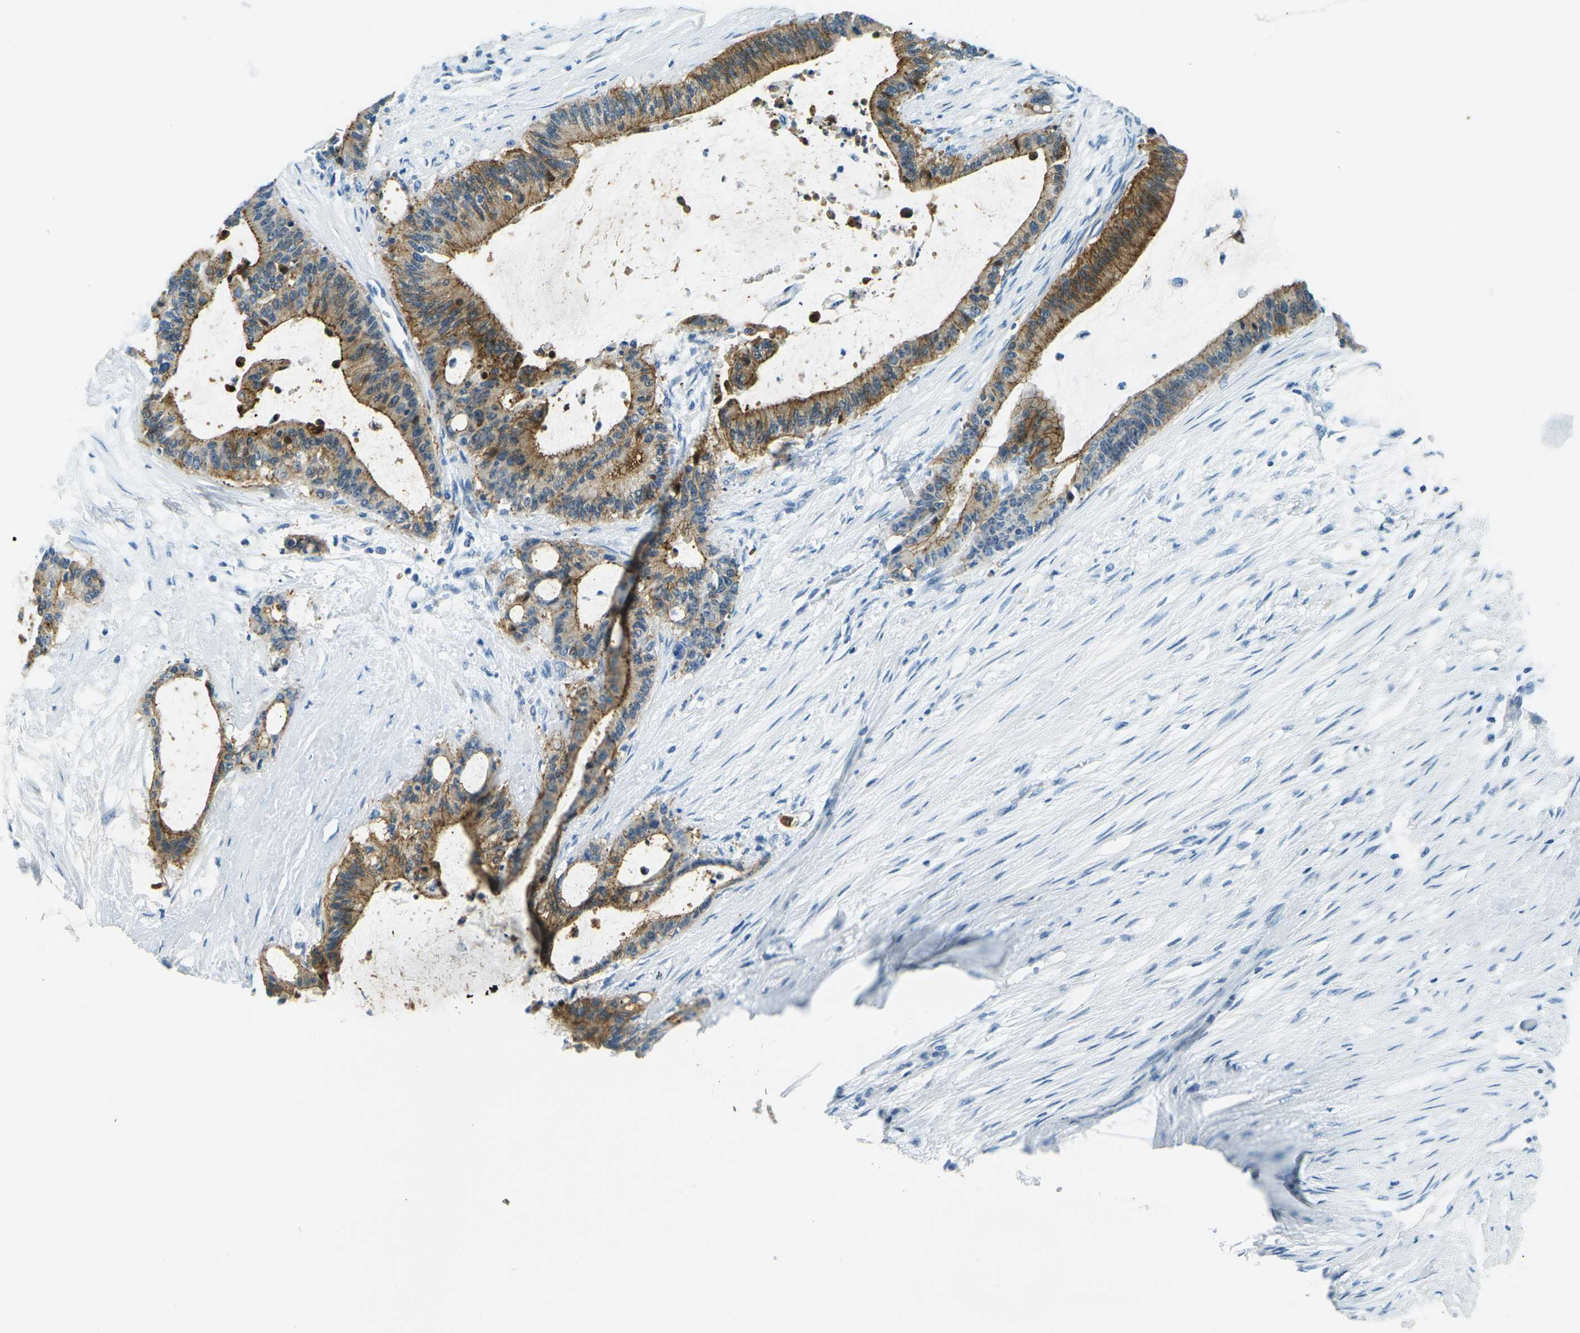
{"staining": {"intensity": "strong", "quantity": ">75%", "location": "cytoplasmic/membranous"}, "tissue": "liver cancer", "cell_type": "Tumor cells", "image_type": "cancer", "snomed": [{"axis": "morphology", "description": "Cholangiocarcinoma"}, {"axis": "topography", "description": "Liver"}], "caption": "DAB immunohistochemical staining of human liver cancer (cholangiocarcinoma) displays strong cytoplasmic/membranous protein expression in about >75% of tumor cells.", "gene": "OCLN", "patient": {"sex": "female", "age": 73}}